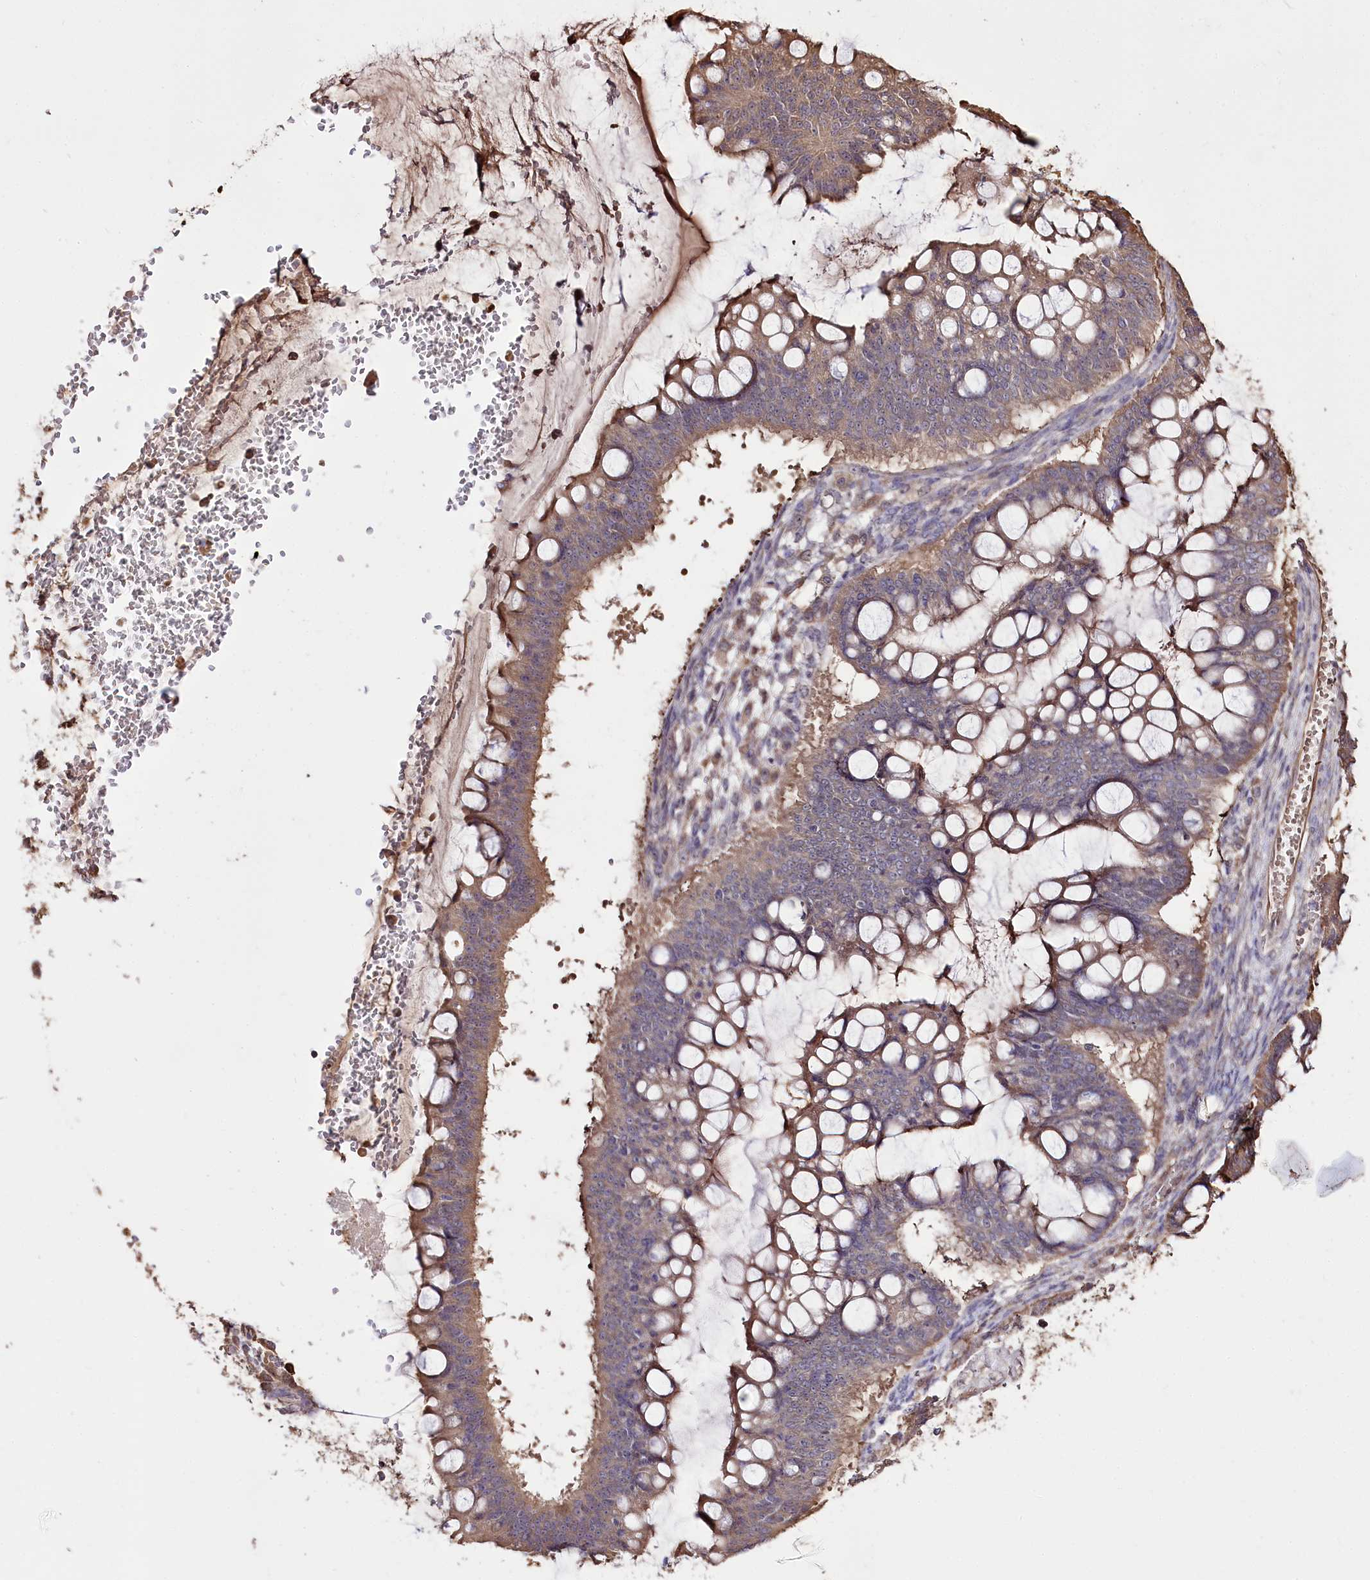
{"staining": {"intensity": "weak", "quantity": "25%-75%", "location": "cytoplasmic/membranous"}, "tissue": "ovarian cancer", "cell_type": "Tumor cells", "image_type": "cancer", "snomed": [{"axis": "morphology", "description": "Cystadenocarcinoma, mucinous, NOS"}, {"axis": "topography", "description": "Ovary"}], "caption": "Ovarian mucinous cystadenocarcinoma stained for a protein (brown) reveals weak cytoplasmic/membranous positive expression in about 25%-75% of tumor cells.", "gene": "R3HDM2", "patient": {"sex": "female", "age": 73}}